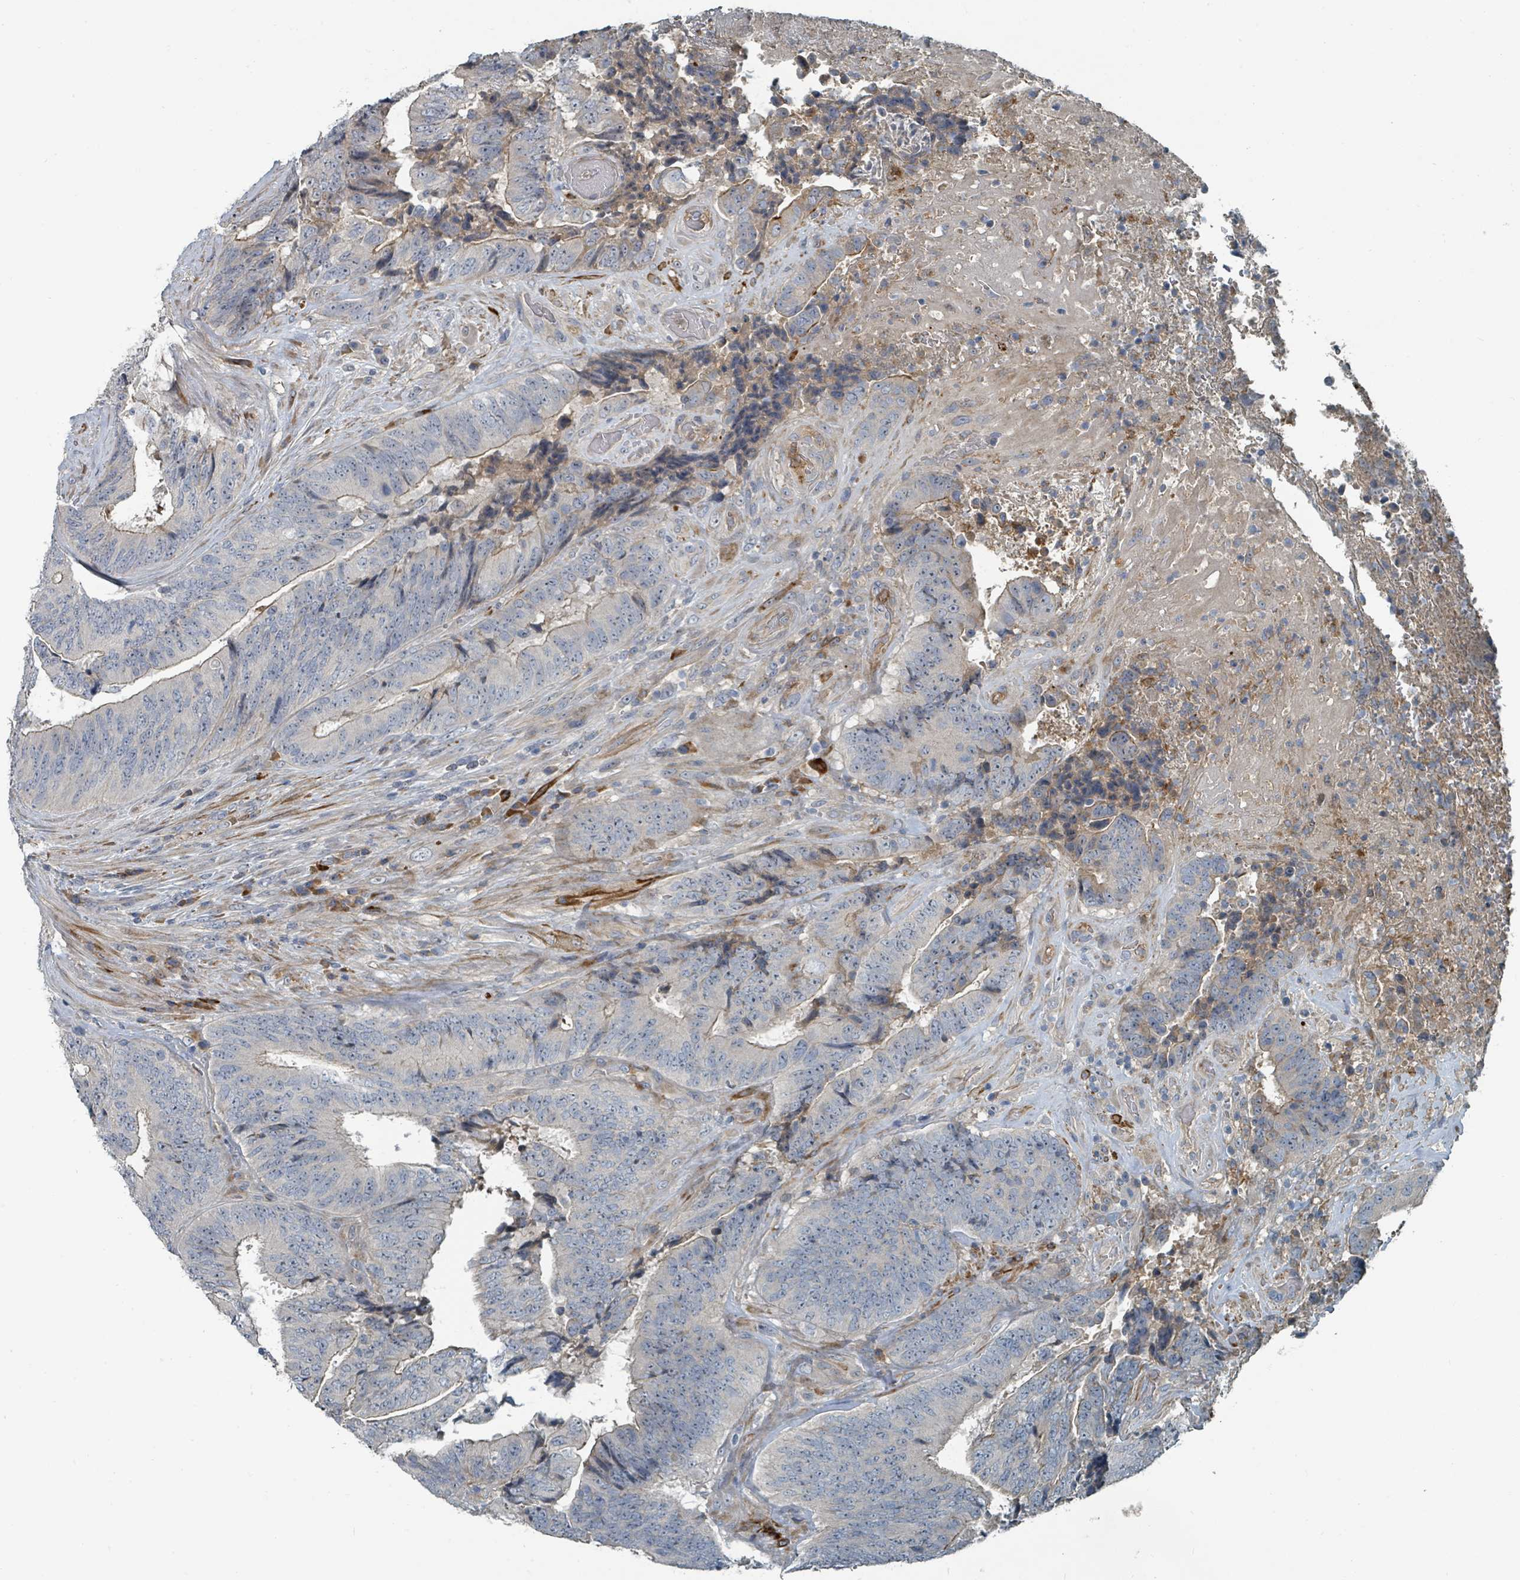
{"staining": {"intensity": "moderate", "quantity": "<25%", "location": "cytoplasmic/membranous"}, "tissue": "colorectal cancer", "cell_type": "Tumor cells", "image_type": "cancer", "snomed": [{"axis": "morphology", "description": "Adenocarcinoma, NOS"}, {"axis": "topography", "description": "Rectum"}], "caption": "A high-resolution micrograph shows immunohistochemistry staining of colorectal cancer (adenocarcinoma), which displays moderate cytoplasmic/membranous positivity in approximately <25% of tumor cells. (DAB (3,3'-diaminobenzidine) IHC with brightfield microscopy, high magnification).", "gene": "SLC44A5", "patient": {"sex": "male", "age": 72}}